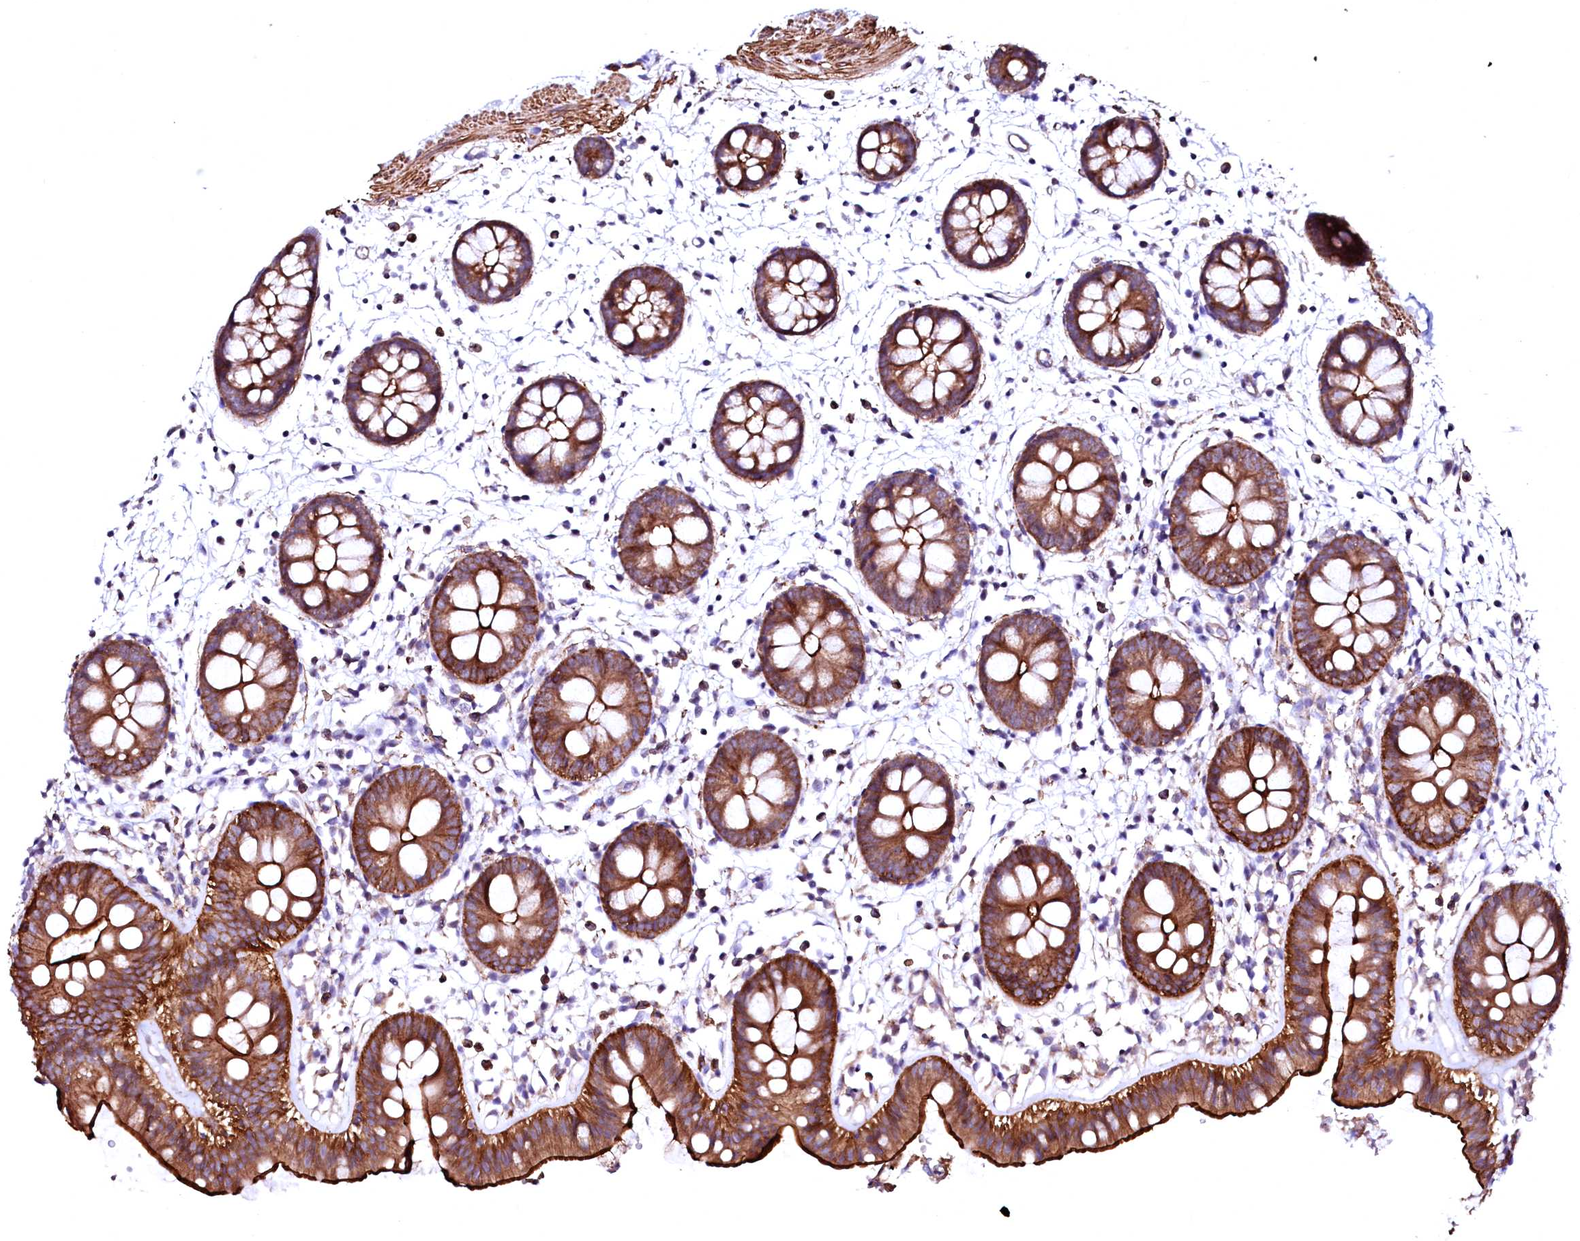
{"staining": {"intensity": "moderate", "quantity": ">75%", "location": "cytoplasmic/membranous"}, "tissue": "colon", "cell_type": "Endothelial cells", "image_type": "normal", "snomed": [{"axis": "morphology", "description": "Normal tissue, NOS"}, {"axis": "topography", "description": "Colon"}], "caption": "The histopathology image displays staining of unremarkable colon, revealing moderate cytoplasmic/membranous protein positivity (brown color) within endothelial cells. (IHC, brightfield microscopy, high magnification).", "gene": "GPR176", "patient": {"sex": "male", "age": 56}}